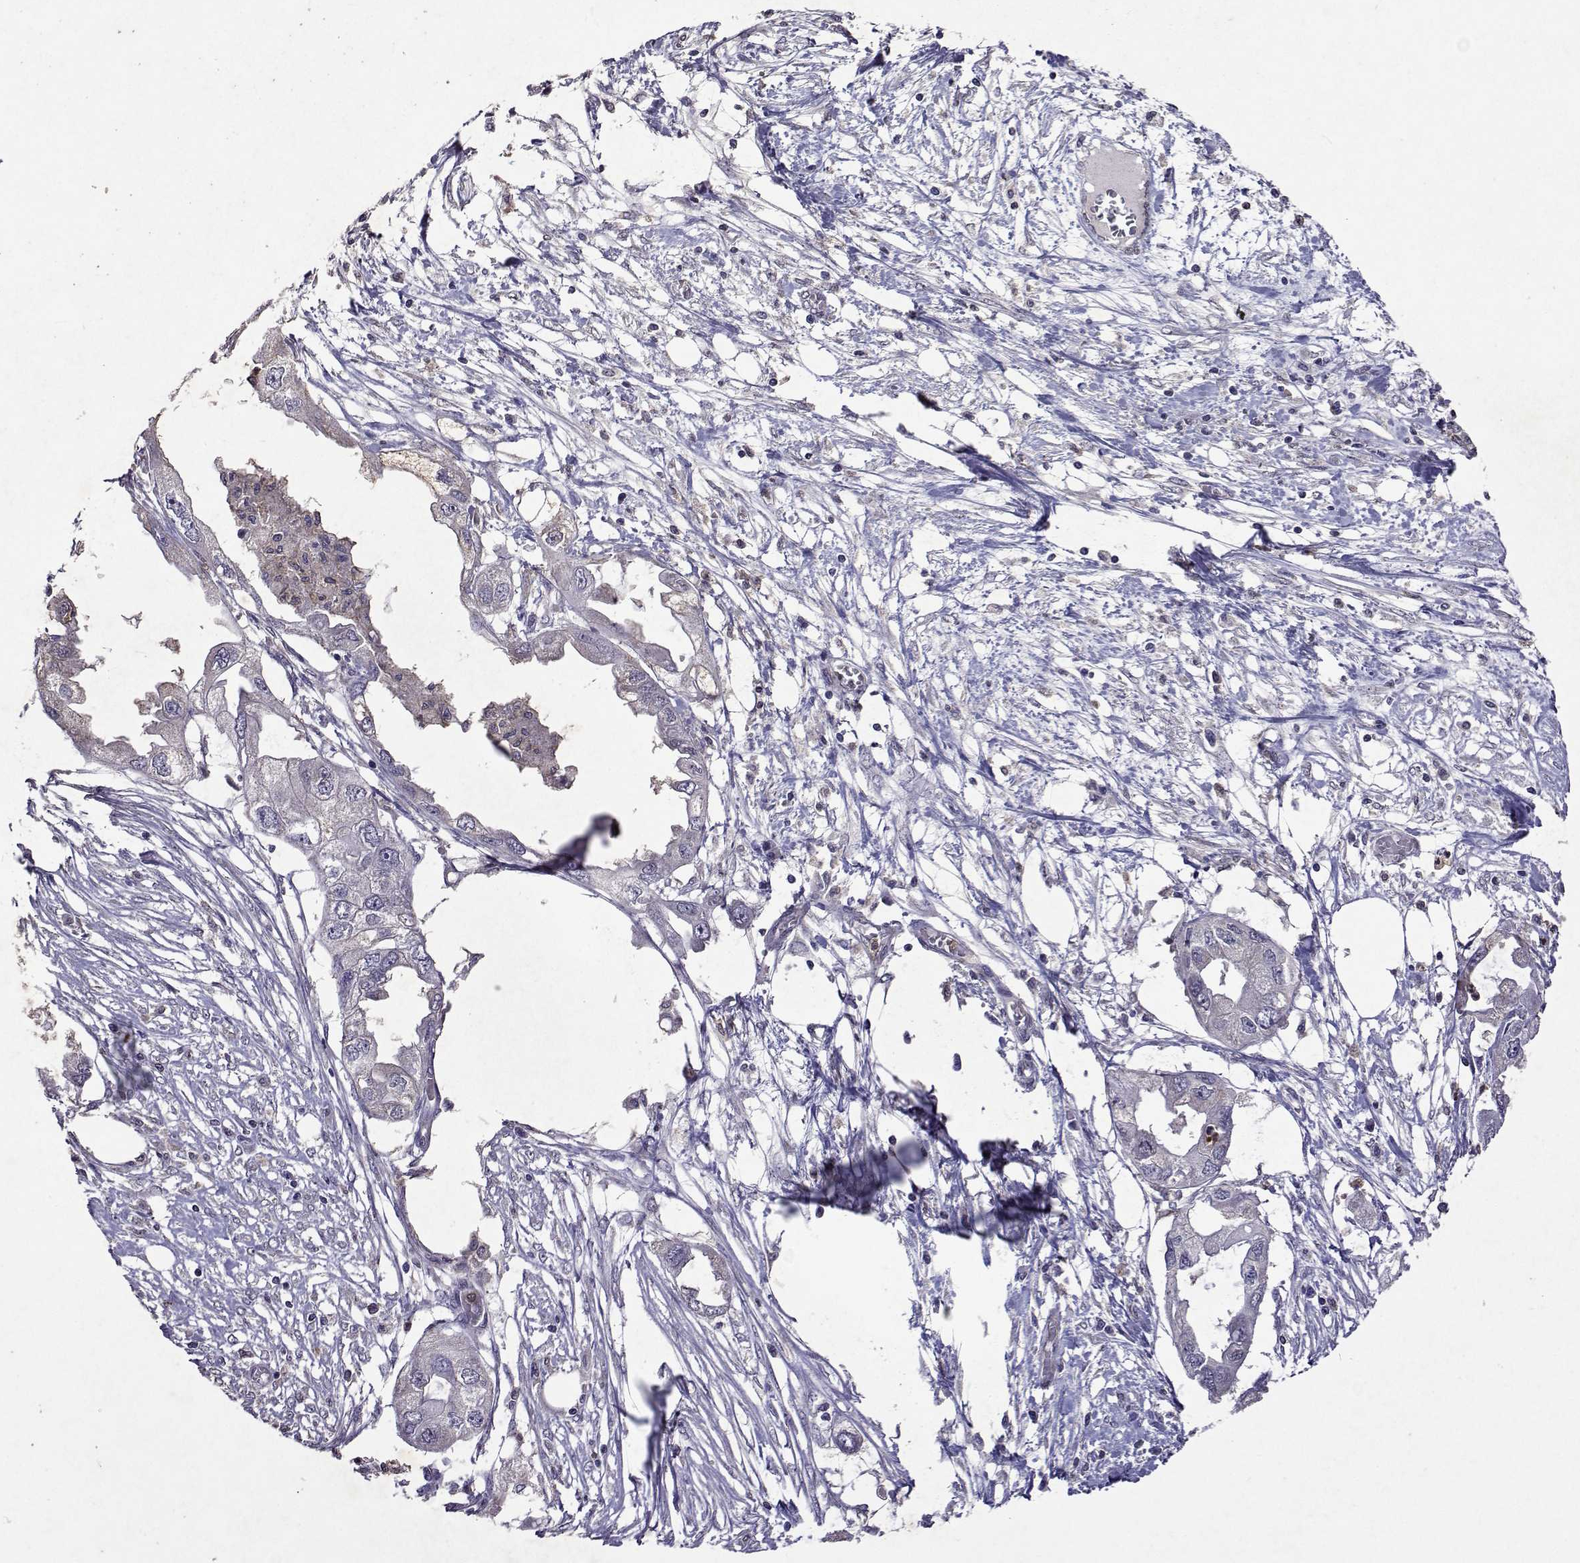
{"staining": {"intensity": "negative", "quantity": "none", "location": "none"}, "tissue": "endometrial cancer", "cell_type": "Tumor cells", "image_type": "cancer", "snomed": [{"axis": "morphology", "description": "Adenocarcinoma, NOS"}, {"axis": "morphology", "description": "Adenocarcinoma, metastatic, NOS"}, {"axis": "topography", "description": "Adipose tissue"}, {"axis": "topography", "description": "Endometrium"}], "caption": "DAB immunohistochemical staining of human endometrial metastatic adenocarcinoma displays no significant positivity in tumor cells.", "gene": "APAF1", "patient": {"sex": "female", "age": 67}}